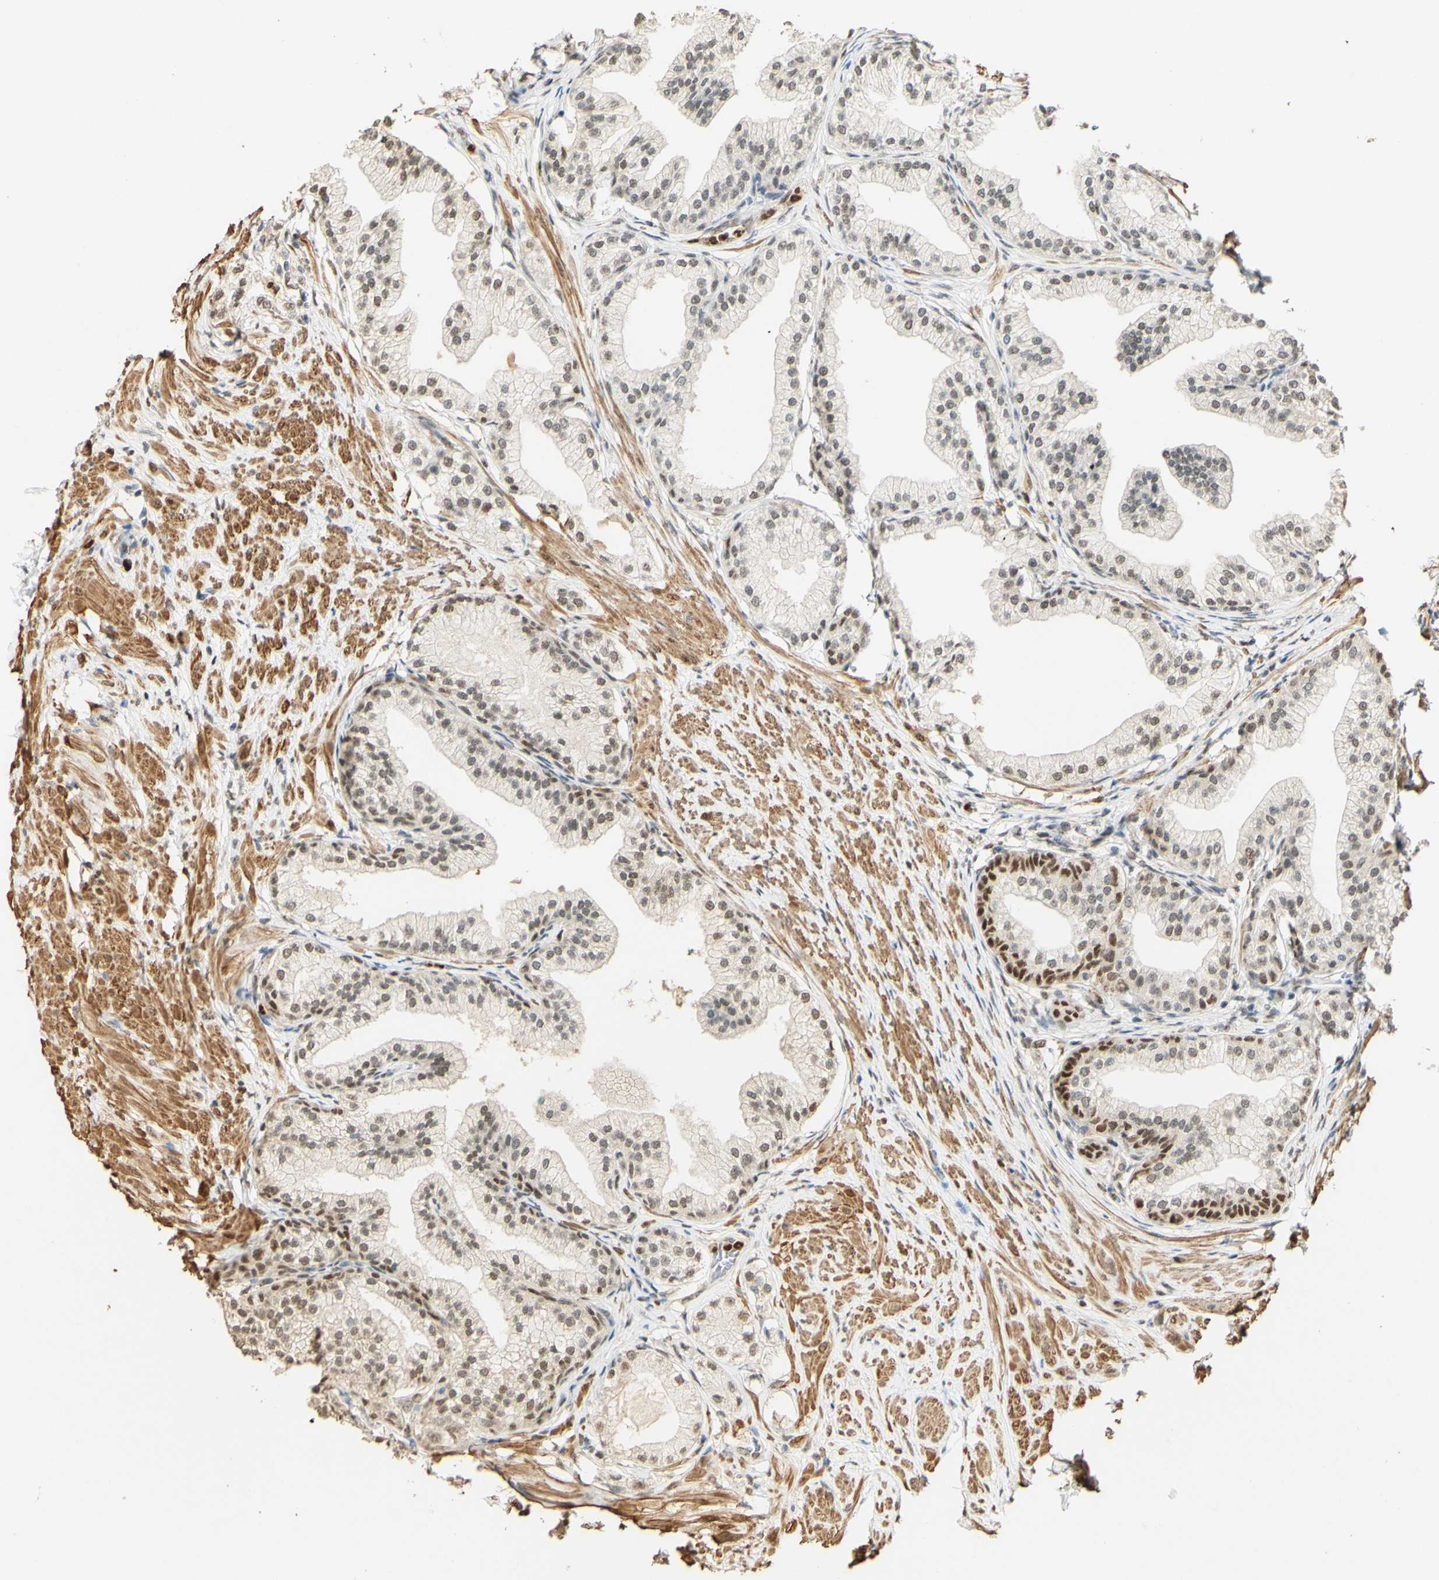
{"staining": {"intensity": "weak", "quantity": "25%-75%", "location": "nuclear"}, "tissue": "prostate", "cell_type": "Glandular cells", "image_type": "normal", "snomed": [{"axis": "morphology", "description": "Normal tissue, NOS"}, {"axis": "morphology", "description": "Urothelial carcinoma, Low grade"}, {"axis": "topography", "description": "Urinary bladder"}, {"axis": "topography", "description": "Prostate"}], "caption": "The immunohistochemical stain shows weak nuclear expression in glandular cells of unremarkable prostate. The staining is performed using DAB brown chromogen to label protein expression. The nuclei are counter-stained blue using hematoxylin.", "gene": "MAP3K4", "patient": {"sex": "male", "age": 60}}